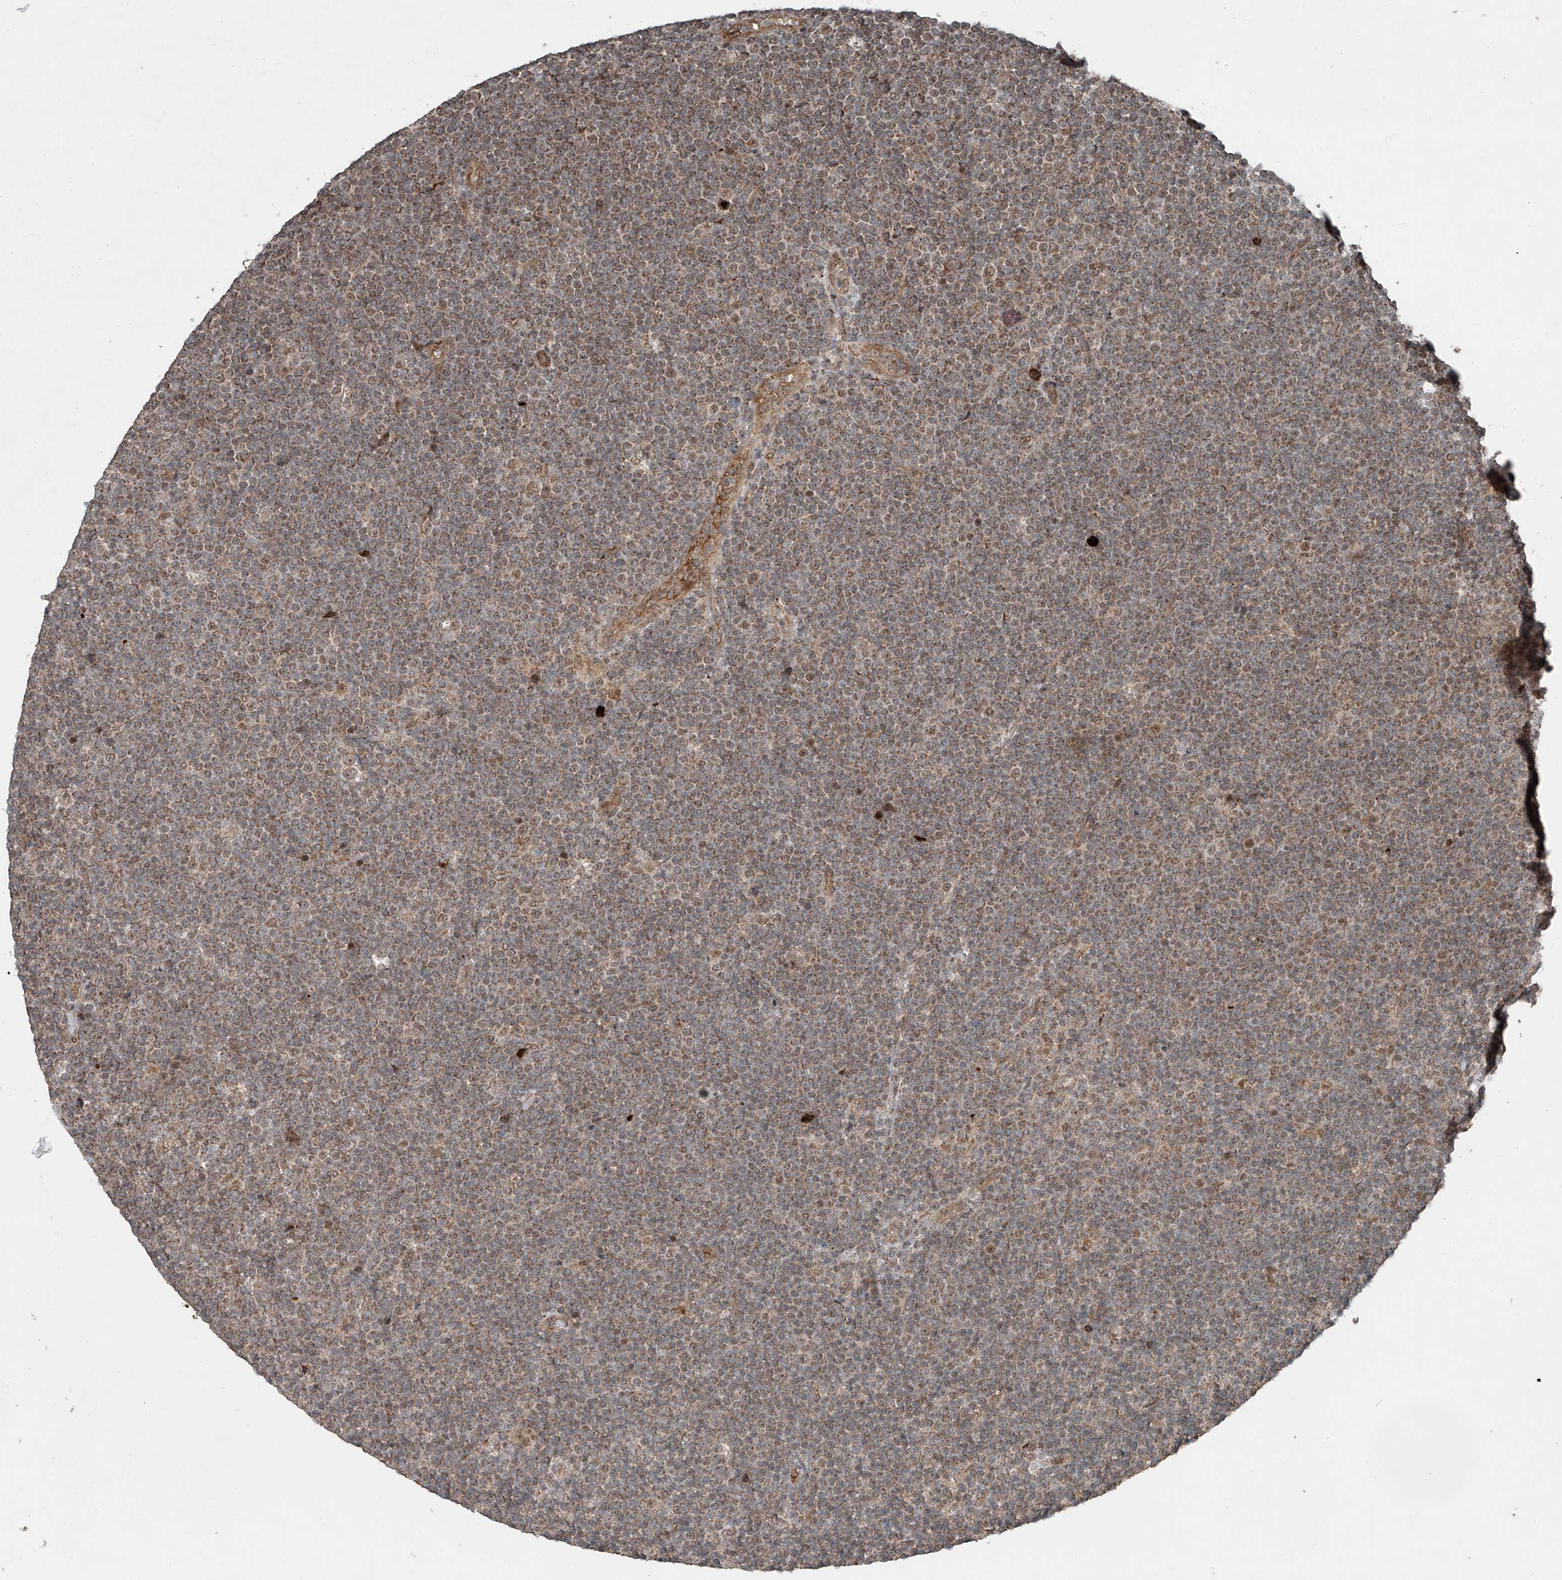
{"staining": {"intensity": "moderate", "quantity": "25%-75%", "location": "cytoplasmic/membranous,nuclear"}, "tissue": "lymphoma", "cell_type": "Tumor cells", "image_type": "cancer", "snomed": [{"axis": "morphology", "description": "Malignant lymphoma, non-Hodgkin's type, Low grade"}, {"axis": "topography", "description": "Lymph node"}], "caption": "Protein expression analysis of lymphoma shows moderate cytoplasmic/membranous and nuclear expression in about 25%-75% of tumor cells.", "gene": "ZNF620", "patient": {"sex": "female", "age": 67}}